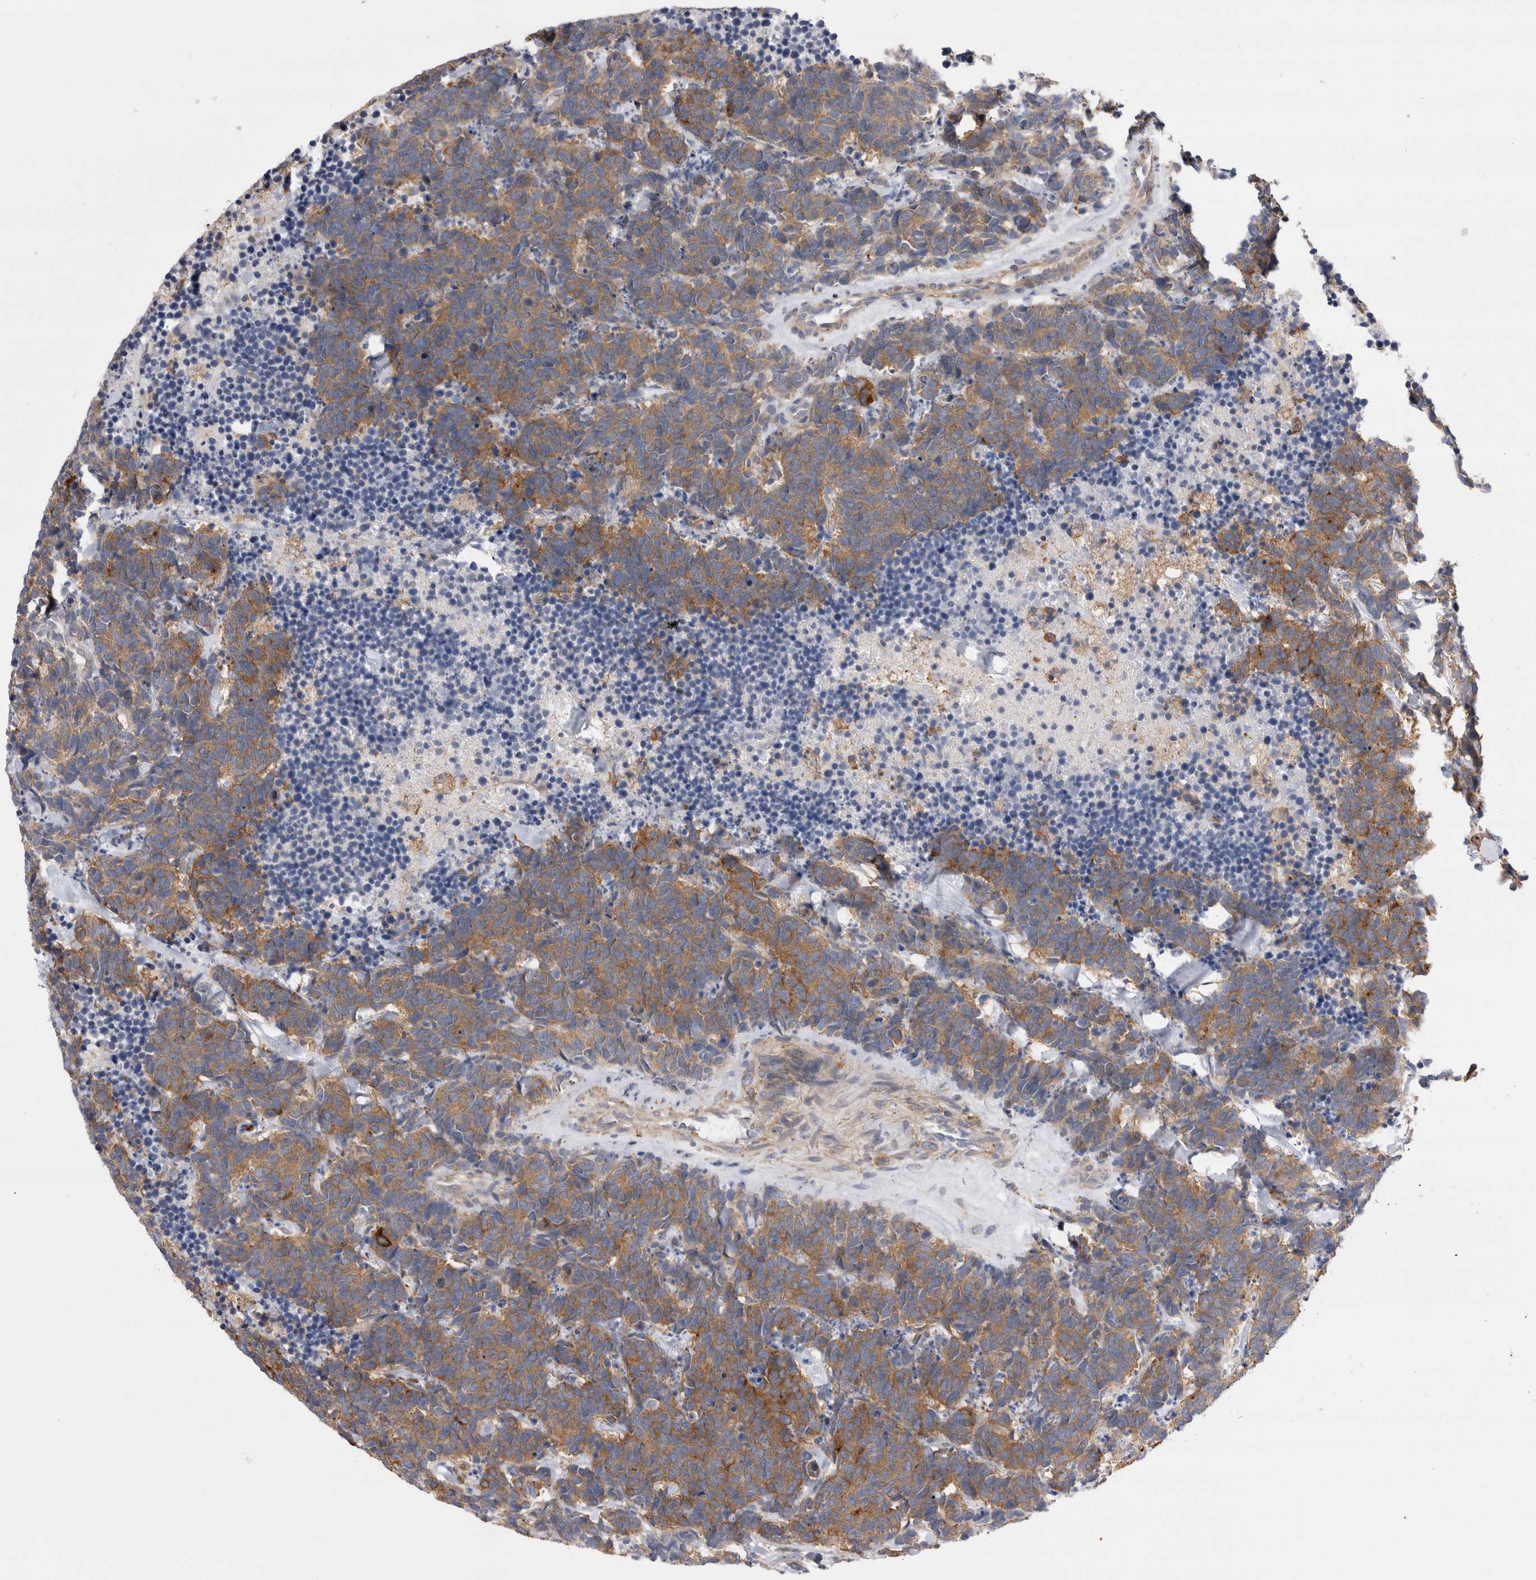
{"staining": {"intensity": "moderate", "quantity": ">75%", "location": "cytoplasmic/membranous"}, "tissue": "carcinoid", "cell_type": "Tumor cells", "image_type": "cancer", "snomed": [{"axis": "morphology", "description": "Carcinoma, NOS"}, {"axis": "morphology", "description": "Carcinoid, malignant, NOS"}, {"axis": "topography", "description": "Urinary bladder"}], "caption": "Protein expression analysis of human carcinoid reveals moderate cytoplasmic/membranous expression in about >75% of tumor cells. The protein of interest is stained brown, and the nuclei are stained in blue (DAB IHC with brightfield microscopy, high magnification).", "gene": "RAB11FIP1", "patient": {"sex": "male", "age": 57}}